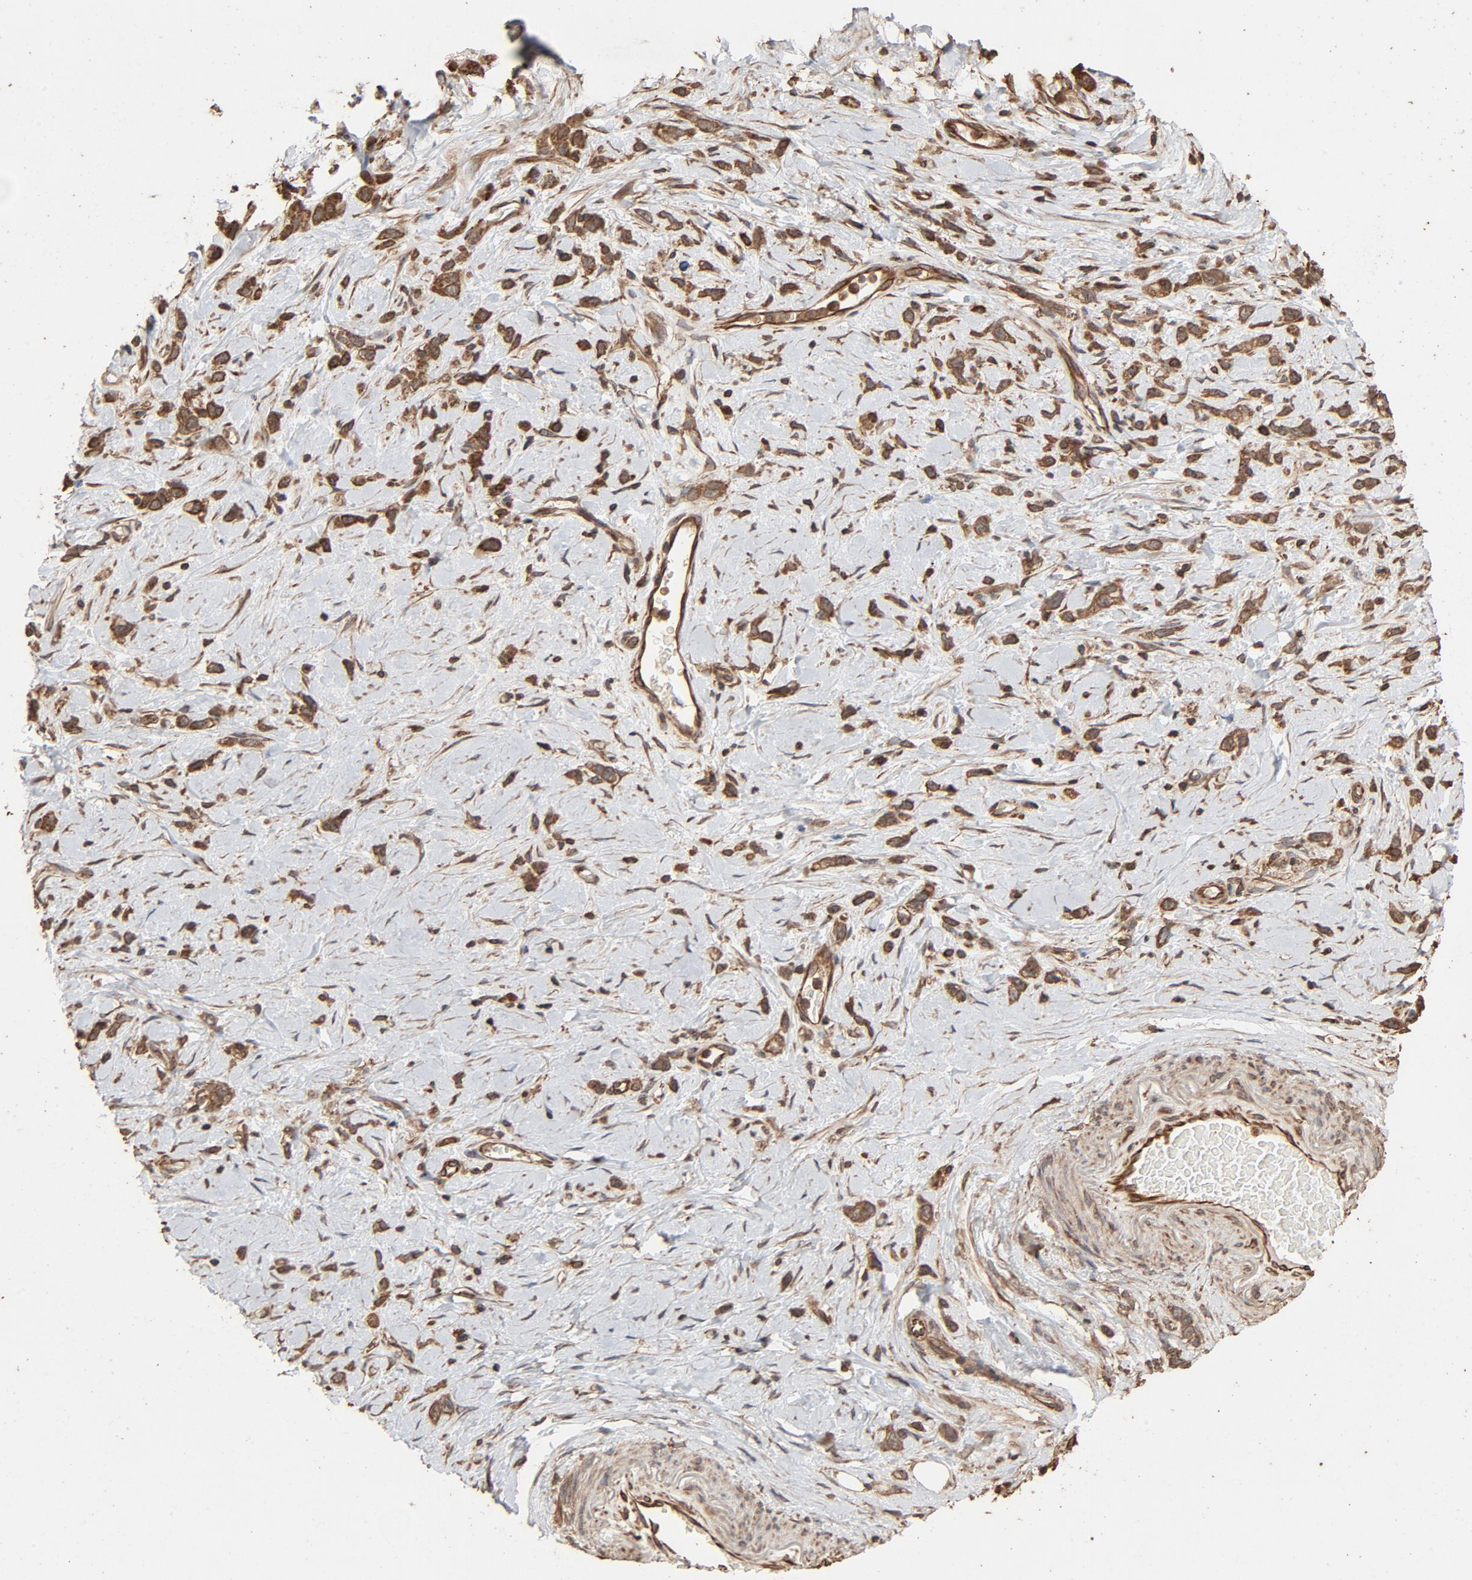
{"staining": {"intensity": "strong", "quantity": "25%-75%", "location": "cytoplasmic/membranous"}, "tissue": "stomach cancer", "cell_type": "Tumor cells", "image_type": "cancer", "snomed": [{"axis": "morphology", "description": "Normal tissue, NOS"}, {"axis": "morphology", "description": "Adenocarcinoma, NOS"}, {"axis": "morphology", "description": "Adenocarcinoma, High grade"}, {"axis": "topography", "description": "Stomach, upper"}, {"axis": "topography", "description": "Stomach"}], "caption": "Protein staining shows strong cytoplasmic/membranous positivity in approximately 25%-75% of tumor cells in adenocarcinoma (high-grade) (stomach). The protein is stained brown, and the nuclei are stained in blue (DAB IHC with brightfield microscopy, high magnification).", "gene": "RPS6KA6", "patient": {"sex": "female", "age": 65}}